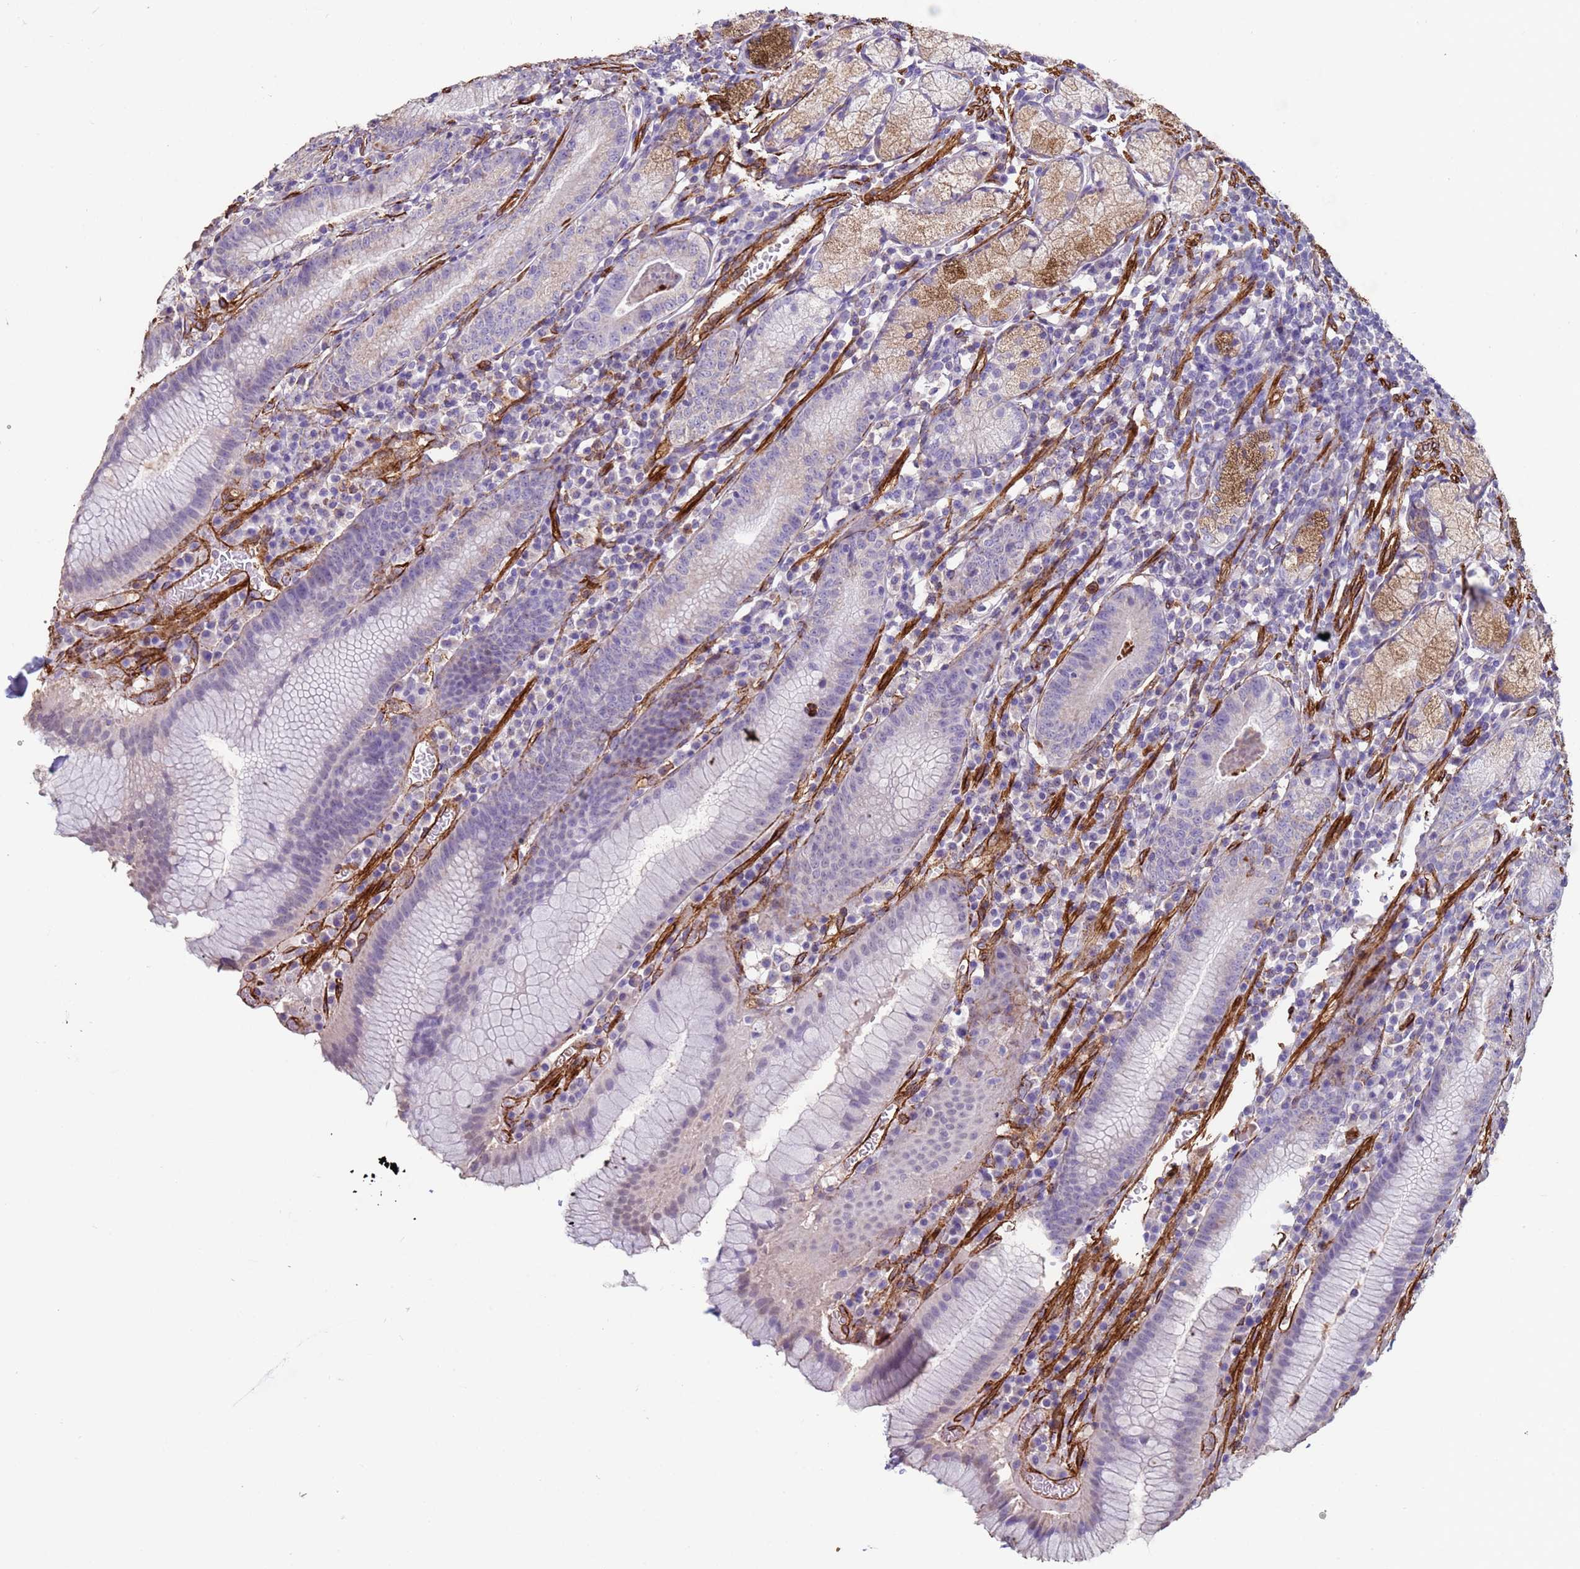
{"staining": {"intensity": "moderate", "quantity": "<25%", "location": "cytoplasmic/membranous"}, "tissue": "stomach", "cell_type": "Glandular cells", "image_type": "normal", "snomed": [{"axis": "morphology", "description": "Normal tissue, NOS"}, {"axis": "topography", "description": "Stomach"}], "caption": "Immunohistochemistry (DAB) staining of benign stomach displays moderate cytoplasmic/membranous protein expression in approximately <25% of glandular cells.", "gene": "GASK1A", "patient": {"sex": "male", "age": 55}}